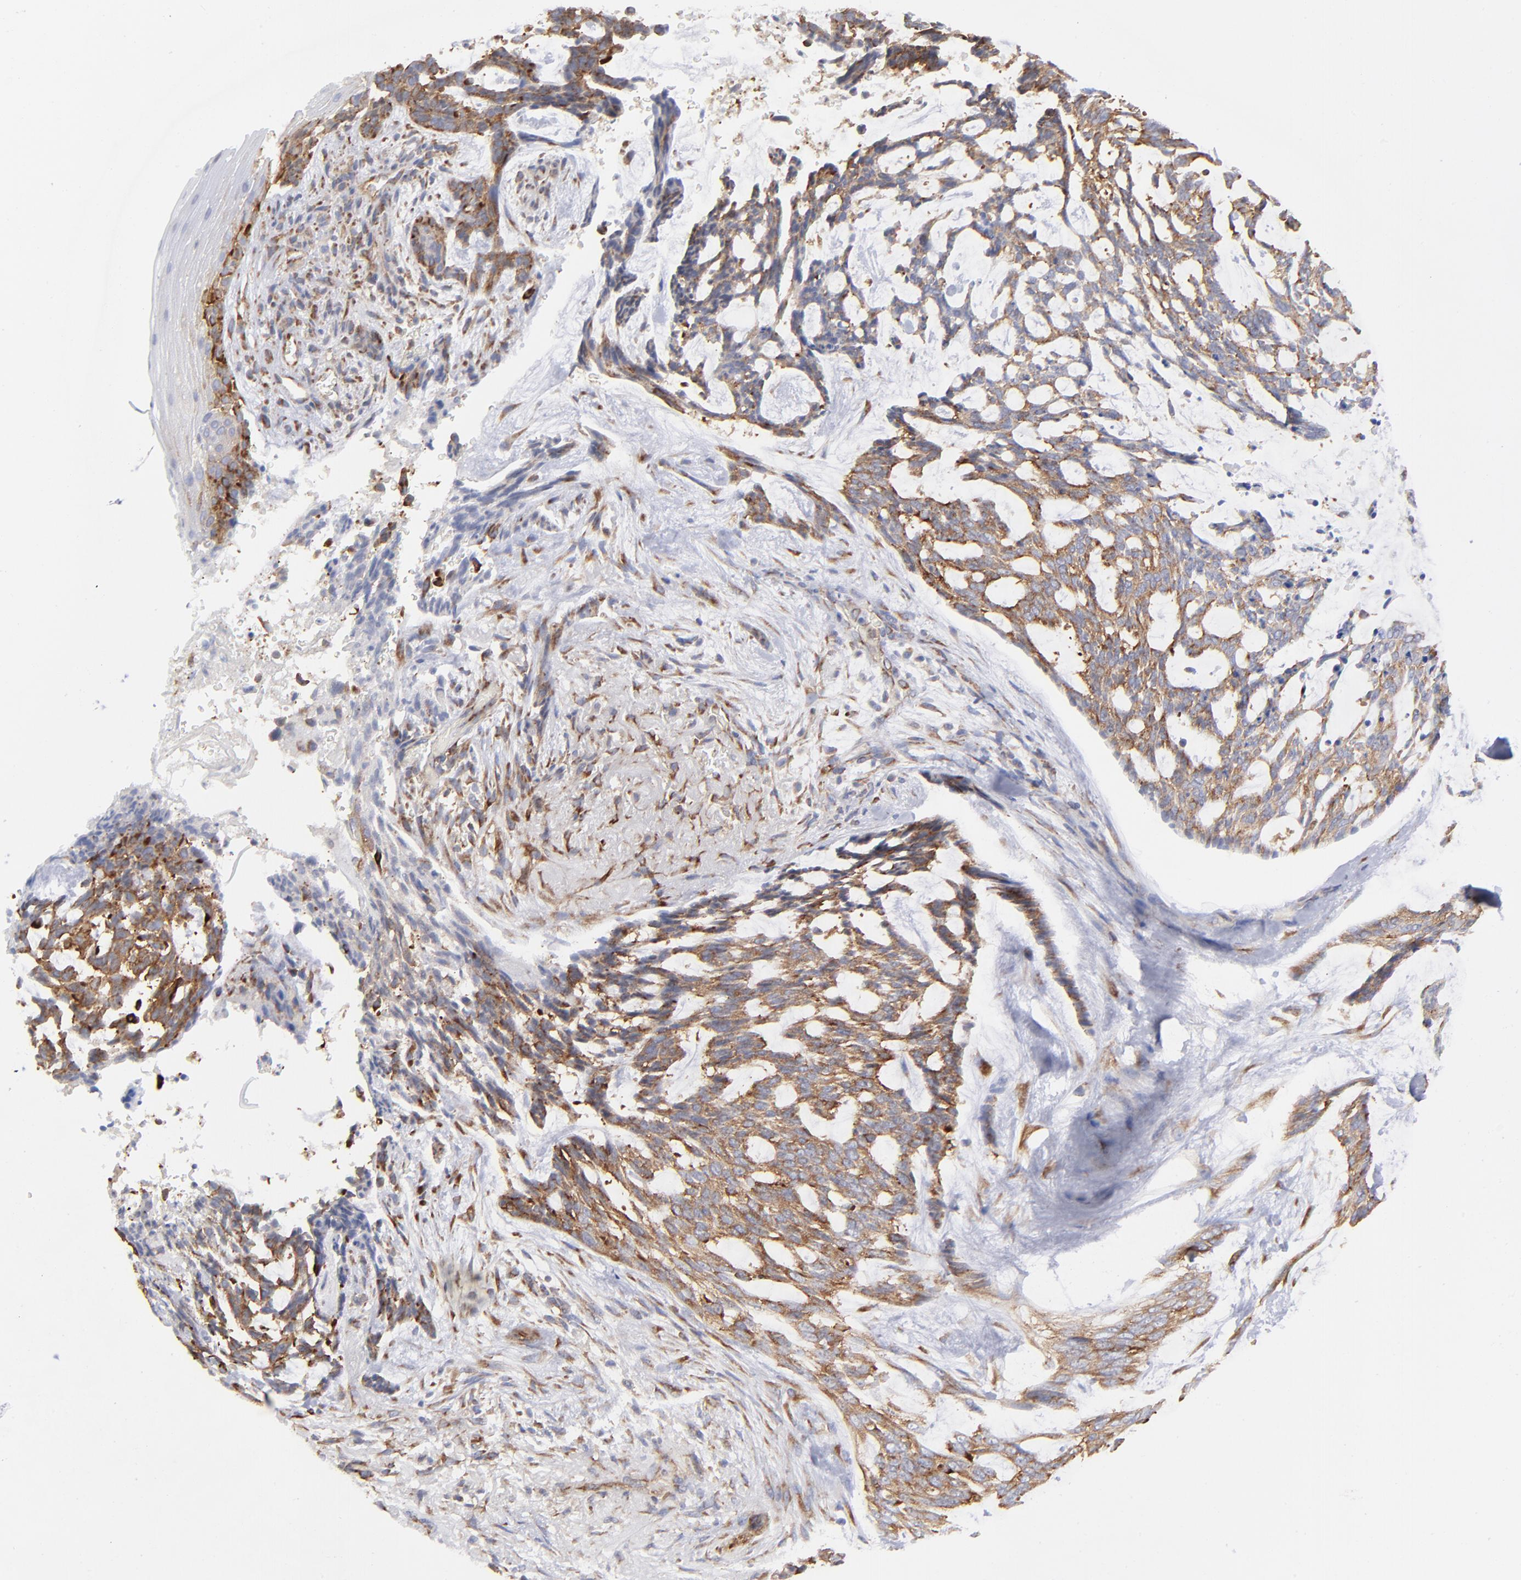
{"staining": {"intensity": "strong", "quantity": ">75%", "location": "cytoplasmic/membranous"}, "tissue": "skin cancer", "cell_type": "Tumor cells", "image_type": "cancer", "snomed": [{"axis": "morphology", "description": "Normal tissue, NOS"}, {"axis": "morphology", "description": "Basal cell carcinoma"}, {"axis": "topography", "description": "Skin"}], "caption": "This is an image of immunohistochemistry staining of skin cancer (basal cell carcinoma), which shows strong positivity in the cytoplasmic/membranous of tumor cells.", "gene": "EIF2AK2", "patient": {"sex": "female", "age": 71}}